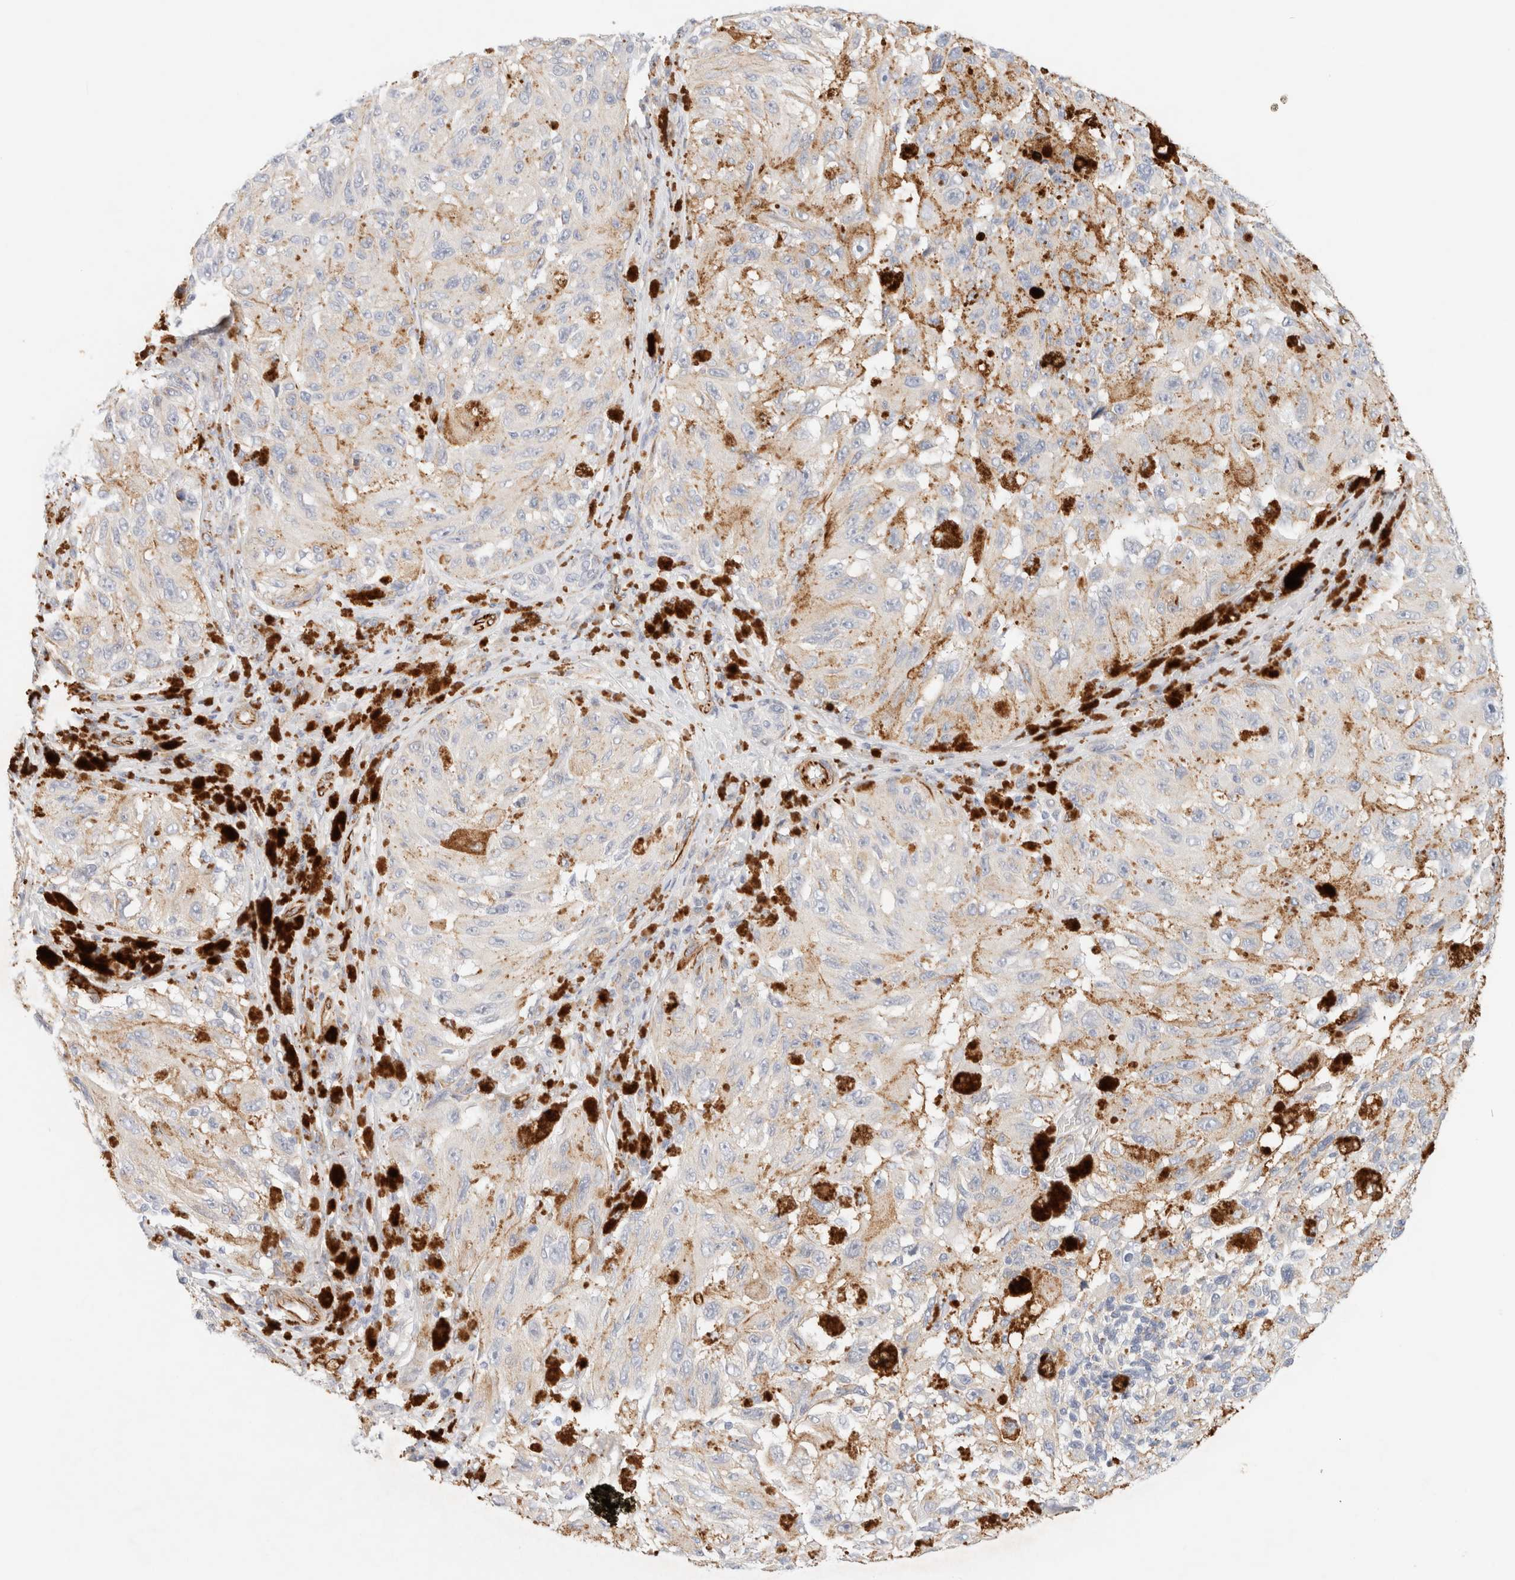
{"staining": {"intensity": "weak", "quantity": "<25%", "location": "cytoplasmic/membranous"}, "tissue": "melanoma", "cell_type": "Tumor cells", "image_type": "cancer", "snomed": [{"axis": "morphology", "description": "Malignant melanoma, NOS"}, {"axis": "topography", "description": "Skin"}], "caption": "This is an immunohistochemistry (IHC) histopathology image of malignant melanoma. There is no expression in tumor cells.", "gene": "SLC25A48", "patient": {"sex": "female", "age": 73}}